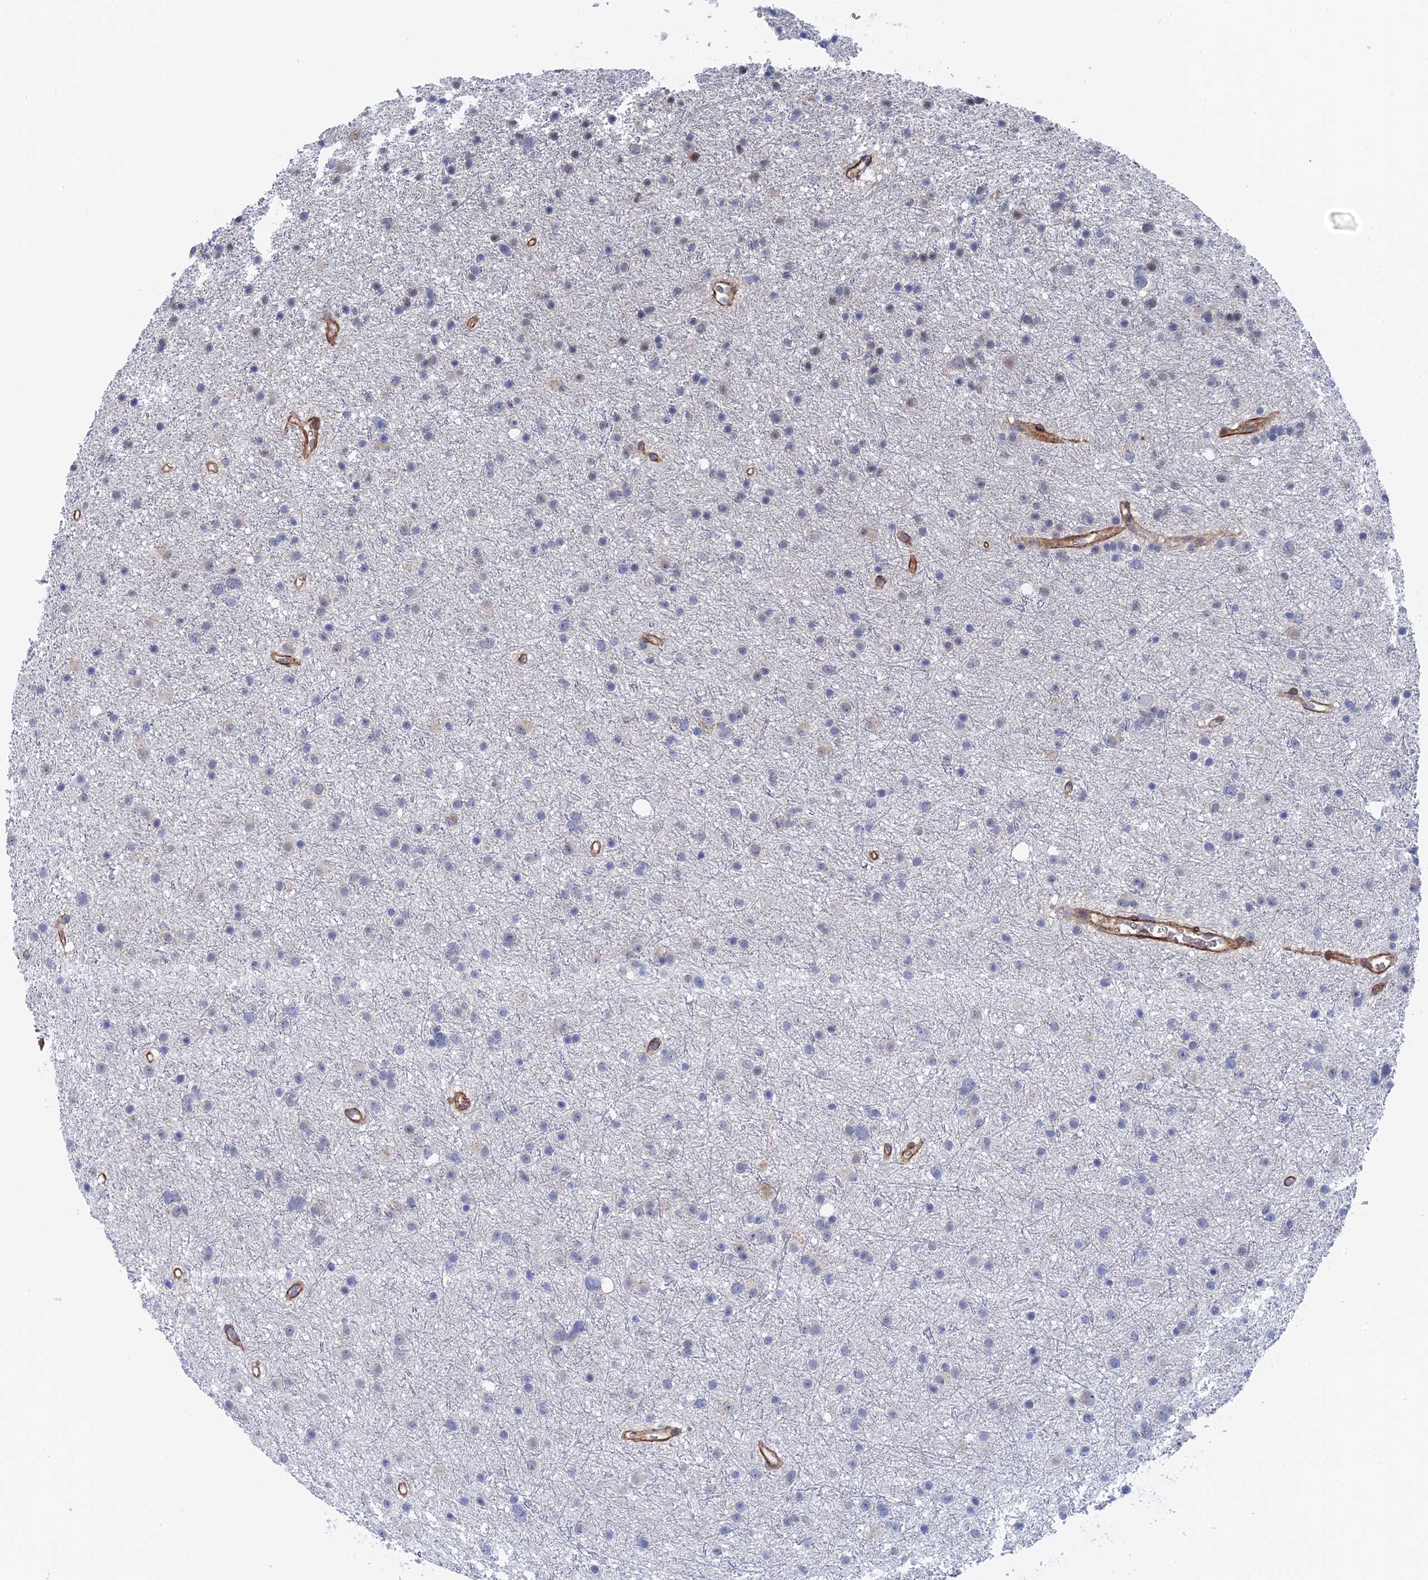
{"staining": {"intensity": "negative", "quantity": "none", "location": "none"}, "tissue": "glioma", "cell_type": "Tumor cells", "image_type": "cancer", "snomed": [{"axis": "morphology", "description": "Glioma, malignant, Low grade"}, {"axis": "topography", "description": "Cerebral cortex"}], "caption": "Micrograph shows no significant protein expression in tumor cells of malignant low-grade glioma.", "gene": "MTHFSD", "patient": {"sex": "female", "age": 39}}